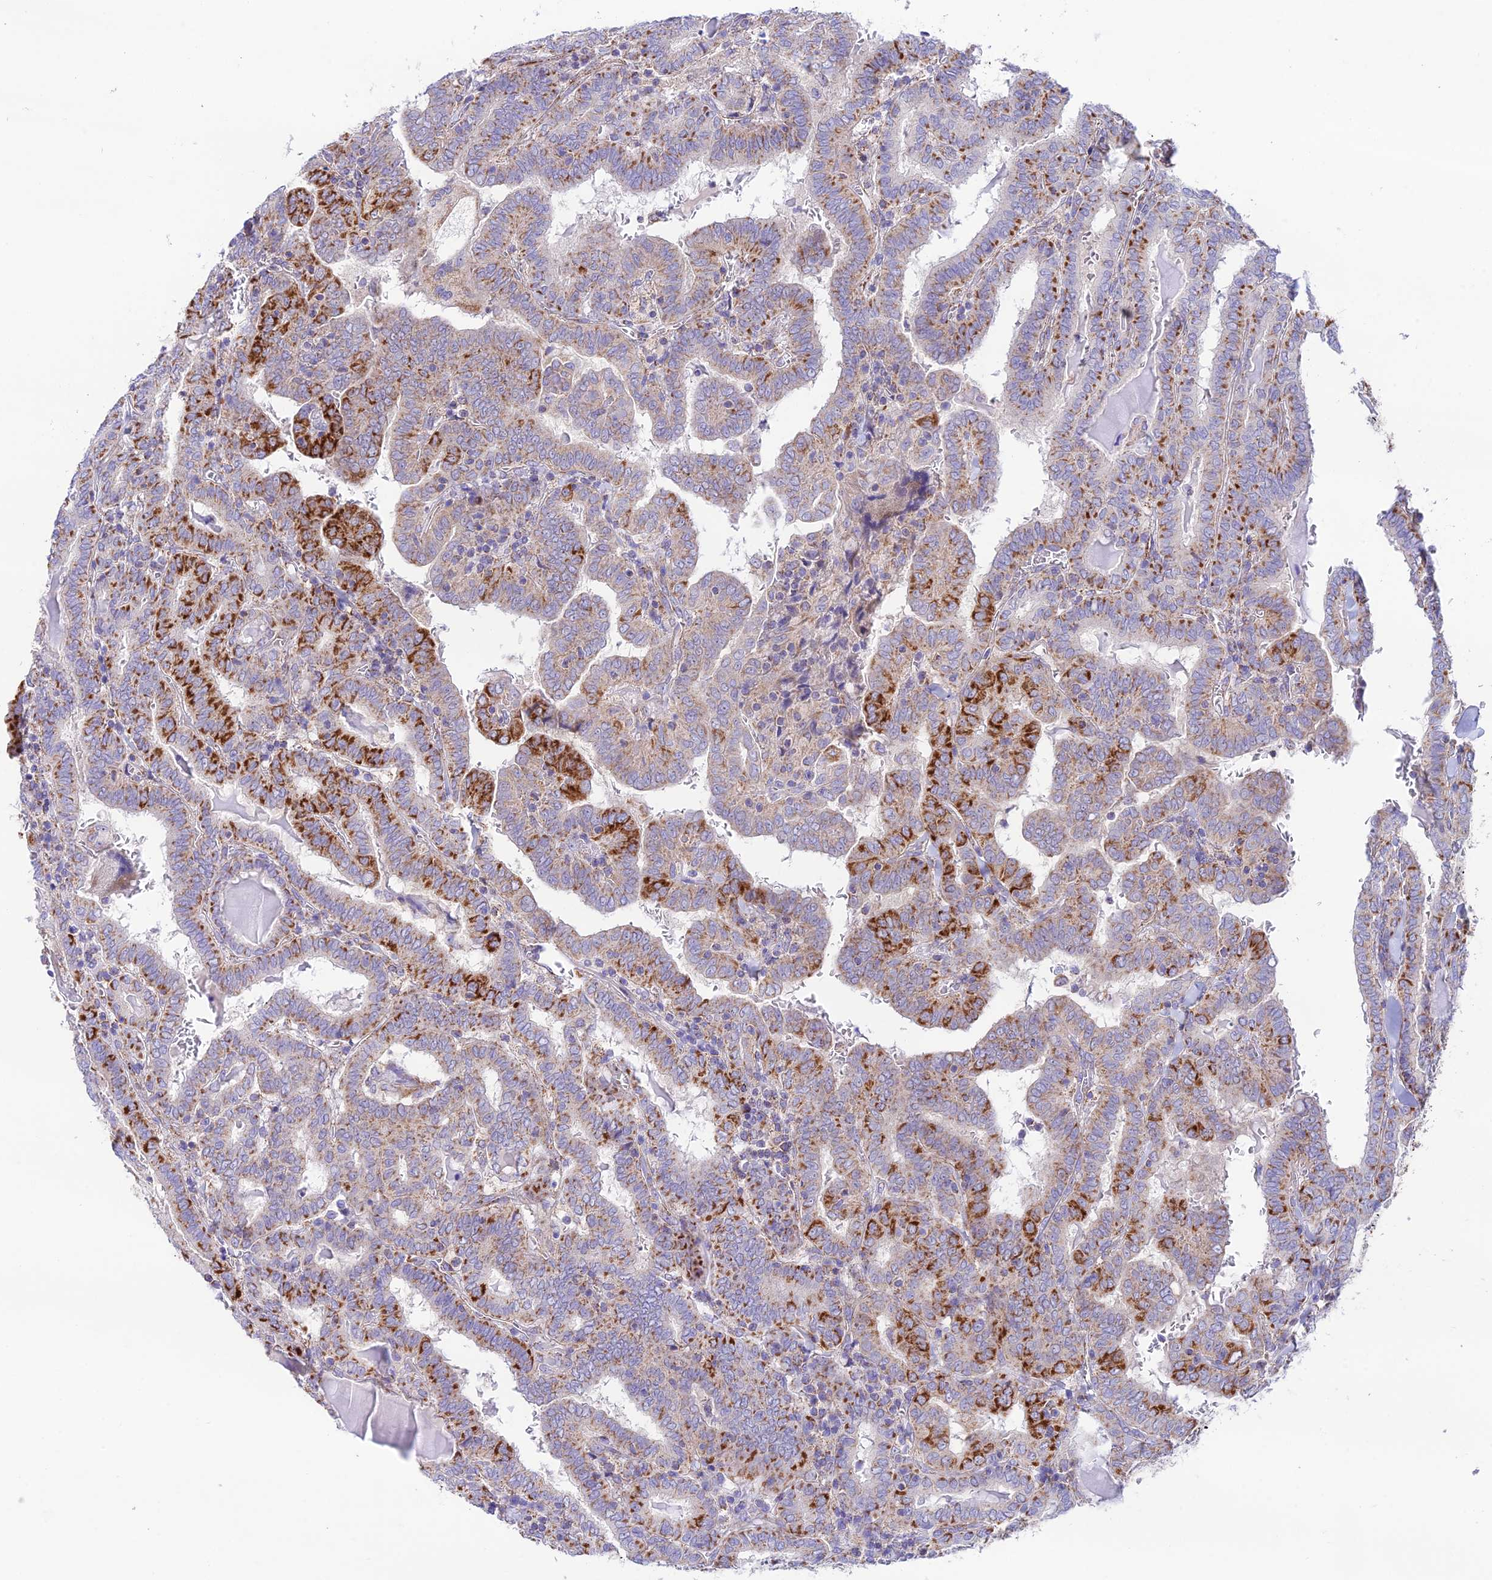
{"staining": {"intensity": "strong", "quantity": "25%-75%", "location": "cytoplasmic/membranous"}, "tissue": "thyroid cancer", "cell_type": "Tumor cells", "image_type": "cancer", "snomed": [{"axis": "morphology", "description": "Papillary adenocarcinoma, NOS"}, {"axis": "topography", "description": "Thyroid gland"}], "caption": "IHC (DAB) staining of human thyroid cancer shows strong cytoplasmic/membranous protein expression in about 25%-75% of tumor cells.", "gene": "HSDL2", "patient": {"sex": "female", "age": 72}}